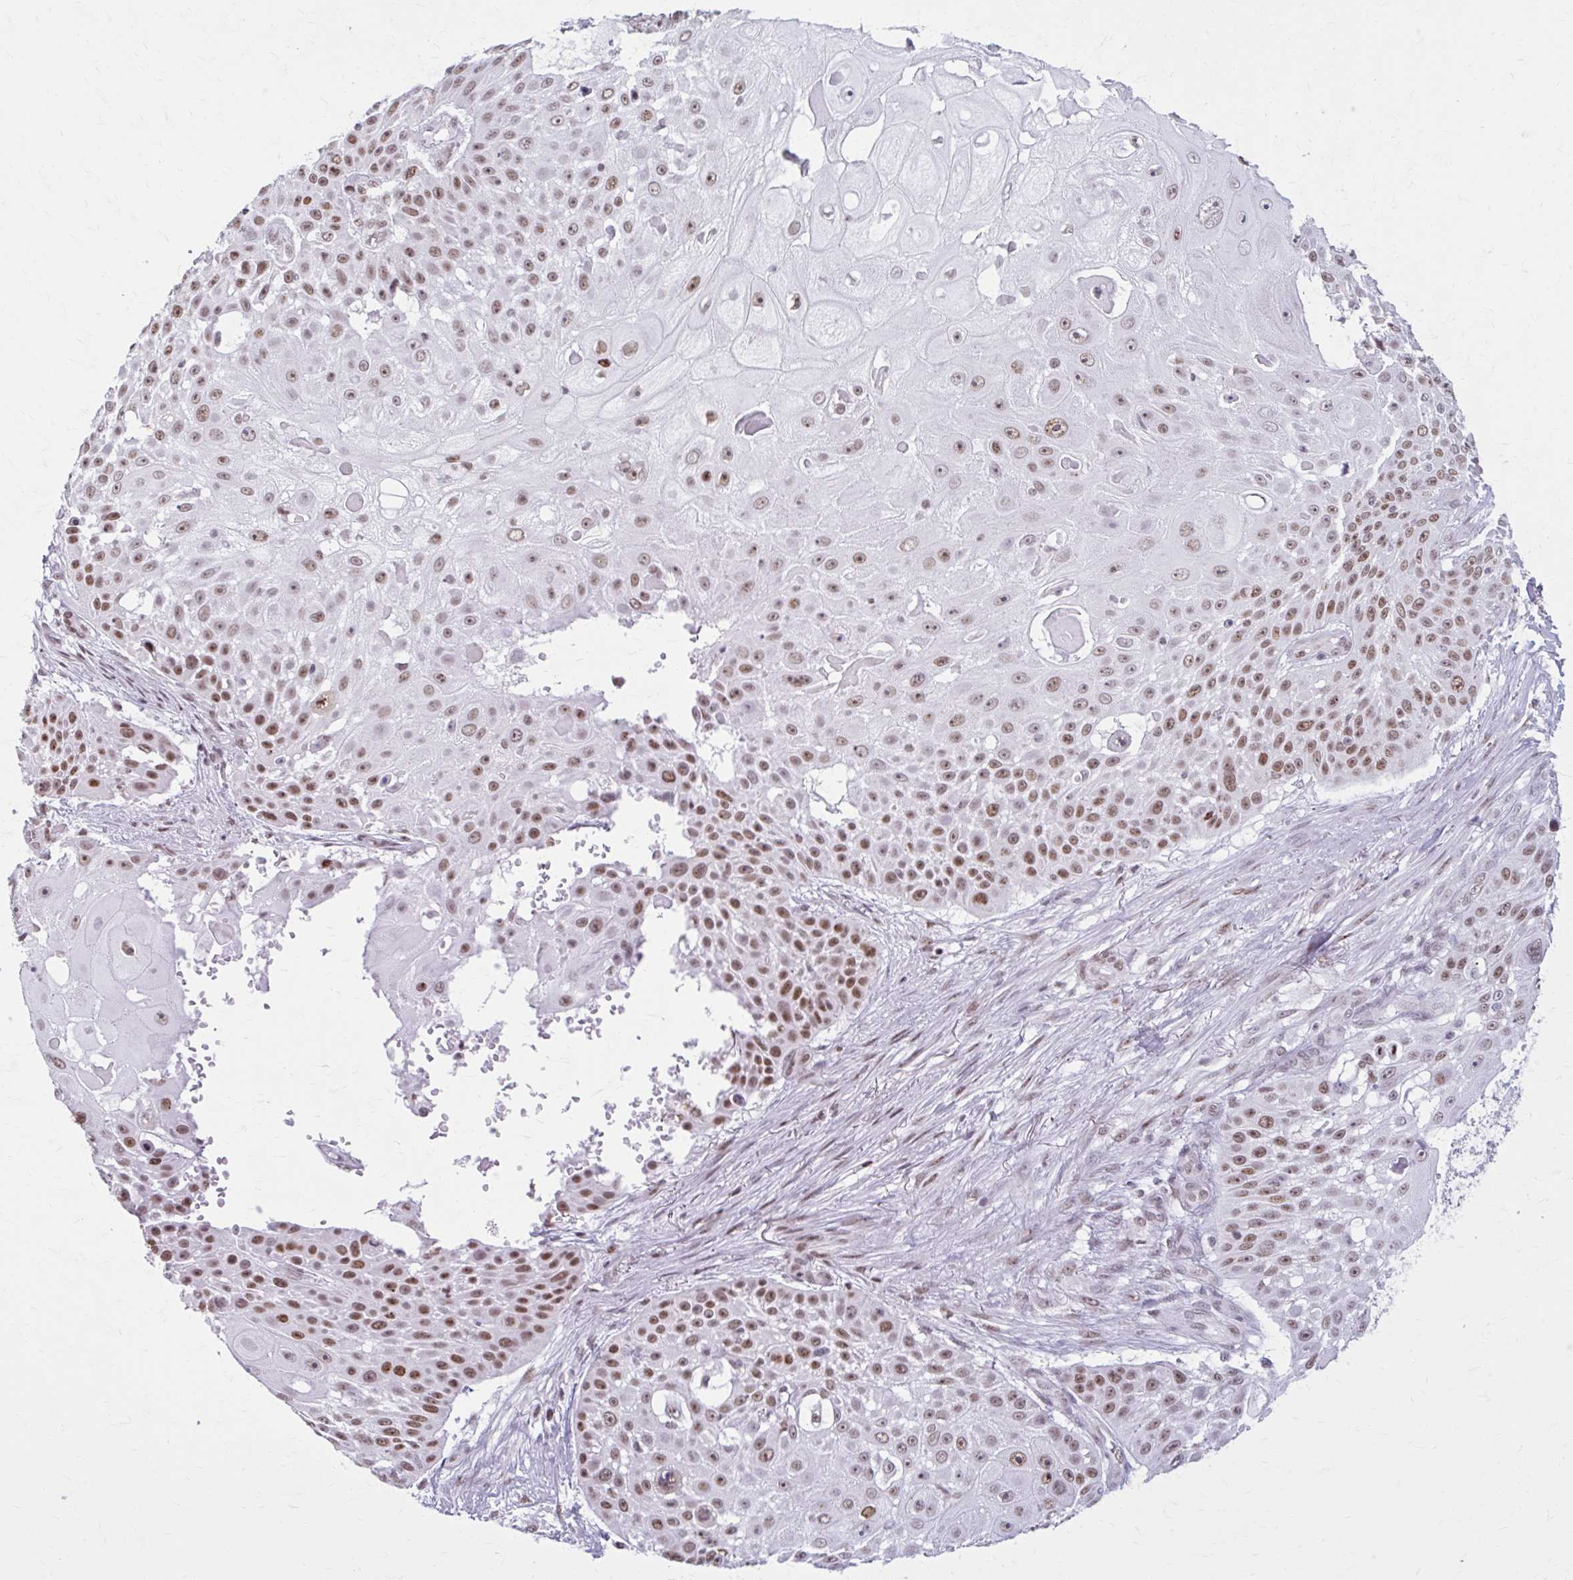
{"staining": {"intensity": "moderate", "quantity": ">75%", "location": "nuclear"}, "tissue": "skin cancer", "cell_type": "Tumor cells", "image_type": "cancer", "snomed": [{"axis": "morphology", "description": "Squamous cell carcinoma, NOS"}, {"axis": "topography", "description": "Skin"}], "caption": "Moderate nuclear staining is appreciated in approximately >75% of tumor cells in skin cancer.", "gene": "PABIR1", "patient": {"sex": "female", "age": 86}}